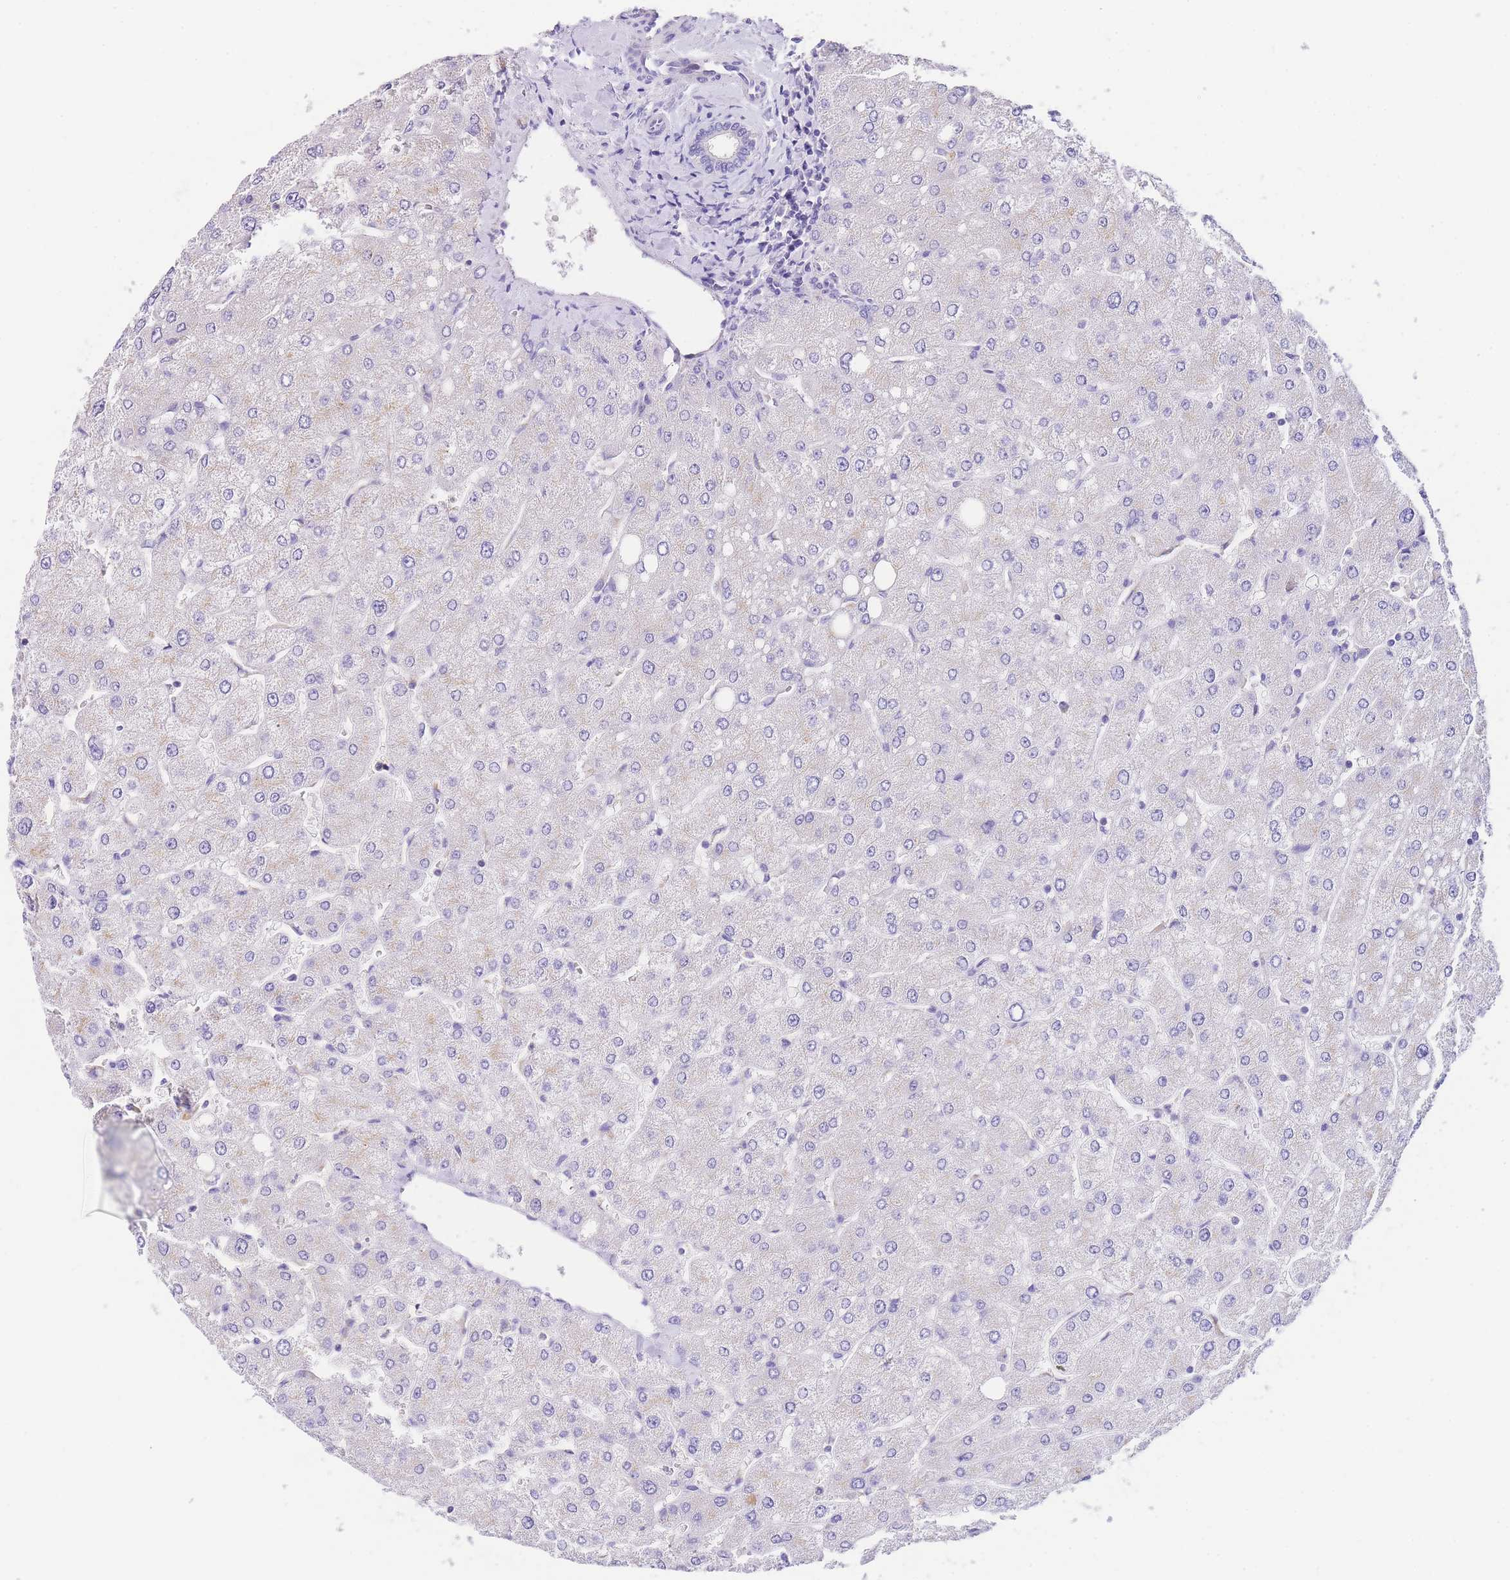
{"staining": {"intensity": "negative", "quantity": "none", "location": "none"}, "tissue": "liver", "cell_type": "Cholangiocytes", "image_type": "normal", "snomed": [{"axis": "morphology", "description": "Normal tissue, NOS"}, {"axis": "topography", "description": "Liver"}], "caption": "Immunohistochemistry (IHC) image of normal liver: human liver stained with DAB (3,3'-diaminobenzidine) displays no significant protein positivity in cholangiocytes. (Stains: DAB immunohistochemistry (IHC) with hematoxylin counter stain, Microscopy: brightfield microscopy at high magnification).", "gene": "EPN2", "patient": {"sex": "male", "age": 55}}